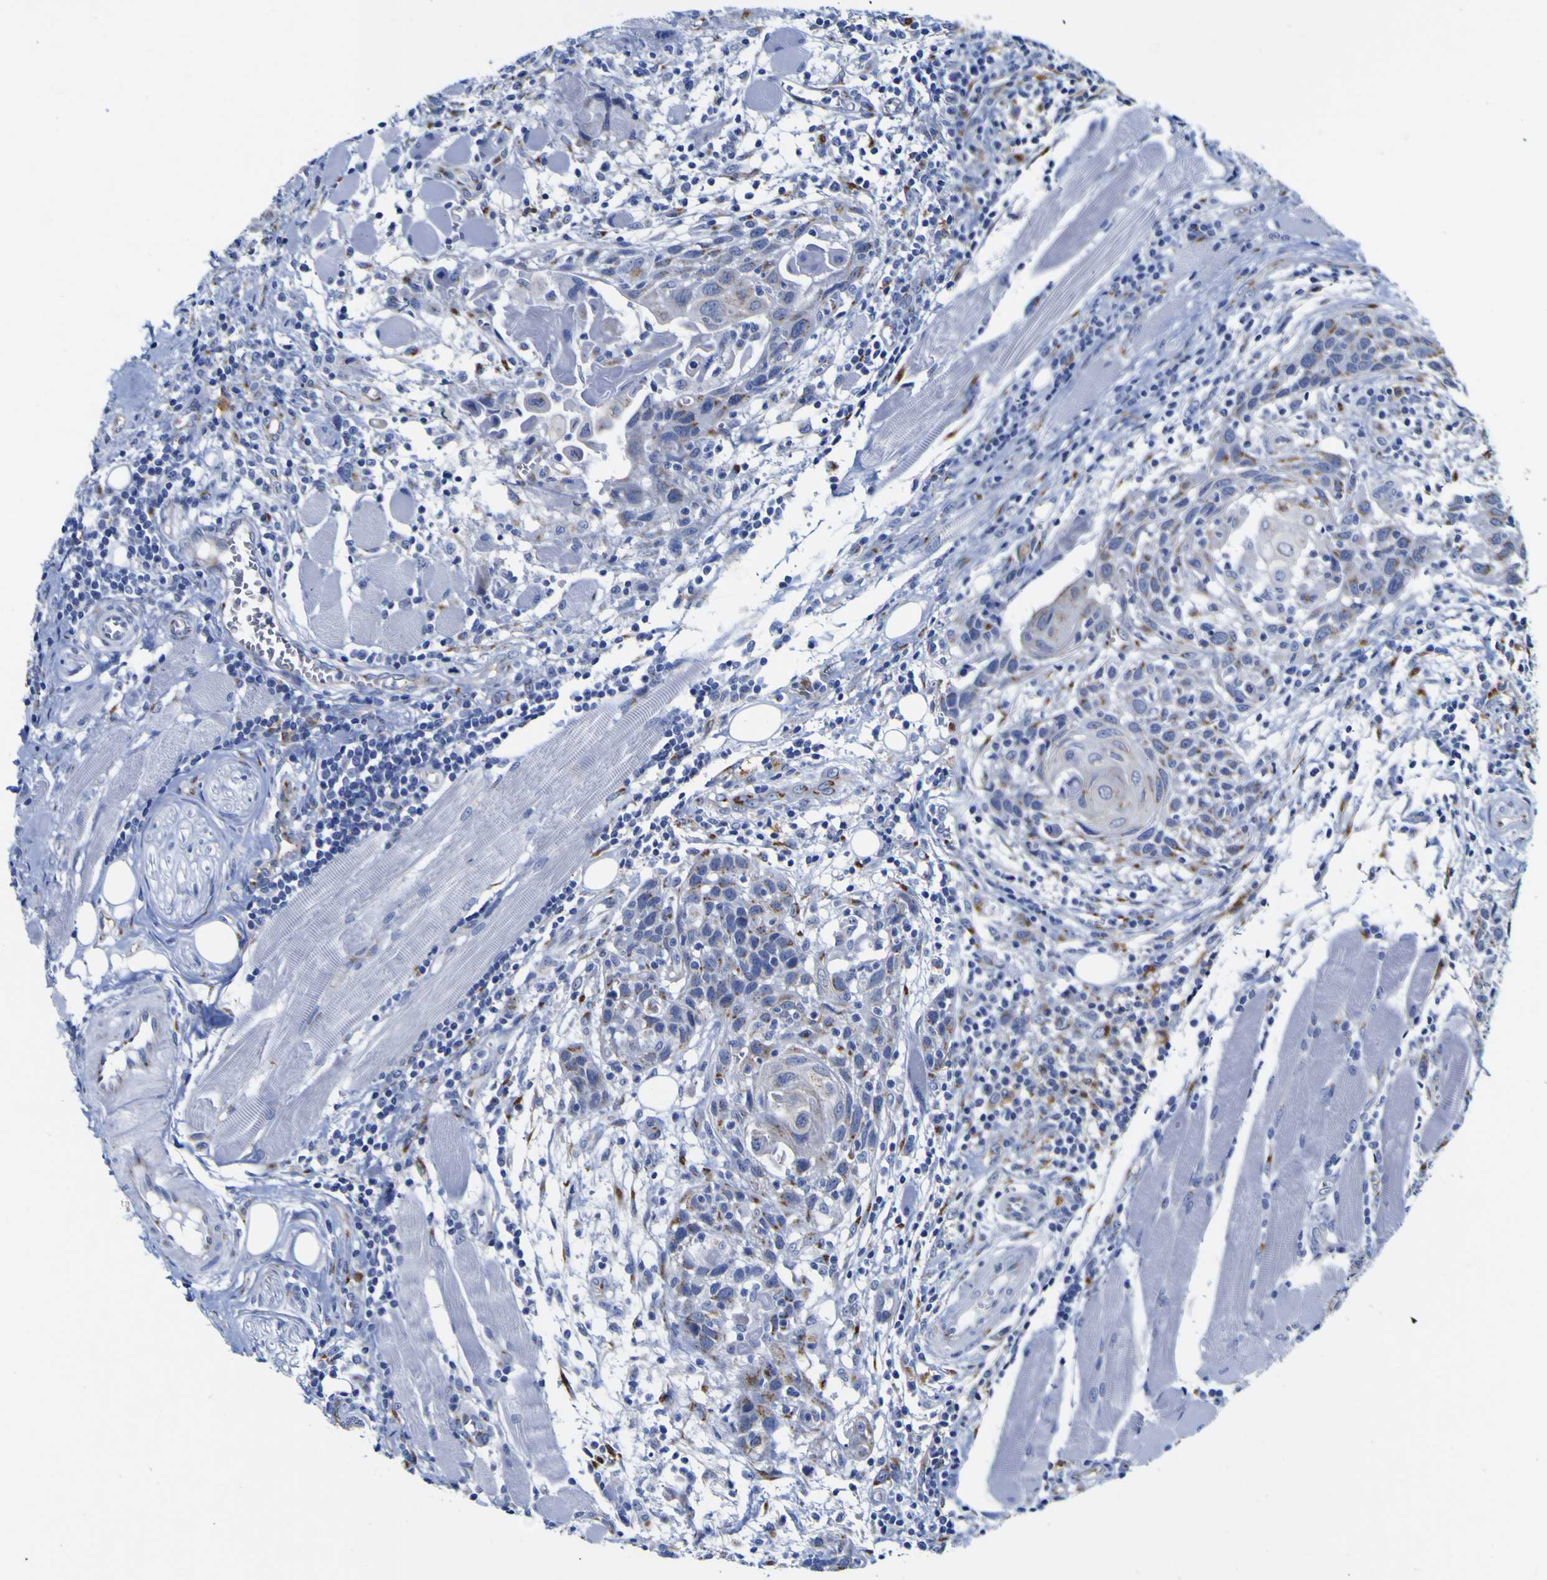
{"staining": {"intensity": "moderate", "quantity": "25%-75%", "location": "cytoplasmic/membranous"}, "tissue": "head and neck cancer", "cell_type": "Tumor cells", "image_type": "cancer", "snomed": [{"axis": "morphology", "description": "Squamous cell carcinoma, NOS"}, {"axis": "topography", "description": "Oral tissue"}, {"axis": "topography", "description": "Head-Neck"}], "caption": "Immunohistochemical staining of squamous cell carcinoma (head and neck) displays medium levels of moderate cytoplasmic/membranous expression in about 25%-75% of tumor cells. The staining was performed using DAB to visualize the protein expression in brown, while the nuclei were stained in blue with hematoxylin (Magnification: 20x).", "gene": "GOLM1", "patient": {"sex": "female", "age": 50}}